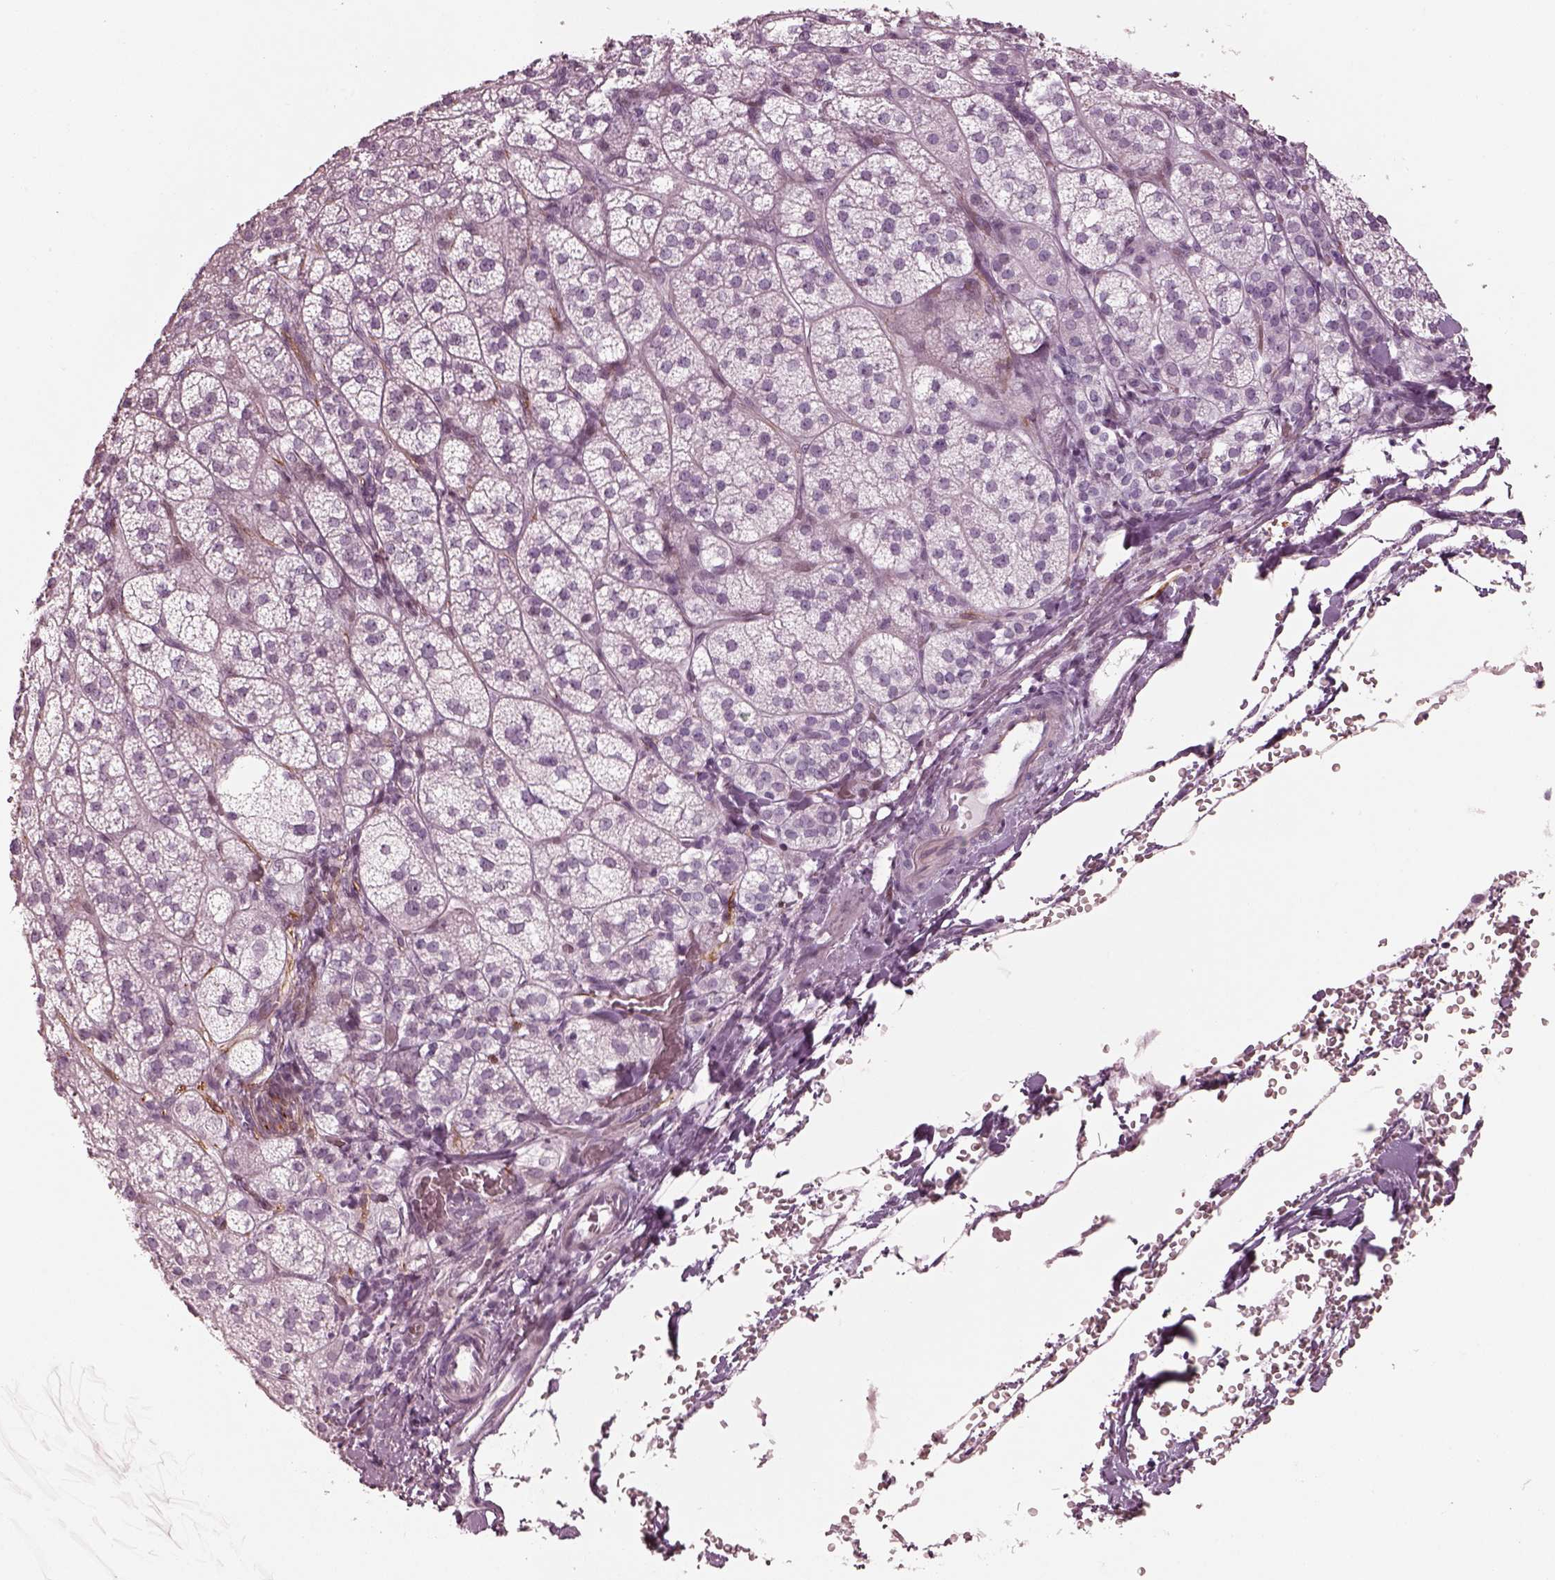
{"staining": {"intensity": "negative", "quantity": "none", "location": "none"}, "tissue": "adrenal gland", "cell_type": "Glandular cells", "image_type": "normal", "snomed": [{"axis": "morphology", "description": "Normal tissue, NOS"}, {"axis": "topography", "description": "Adrenal gland"}], "caption": "Immunohistochemical staining of benign adrenal gland demonstrates no significant expression in glandular cells. (Stains: DAB immunohistochemistry (IHC) with hematoxylin counter stain, Microscopy: brightfield microscopy at high magnification).", "gene": "ENSG00000289258", "patient": {"sex": "female", "age": 60}}